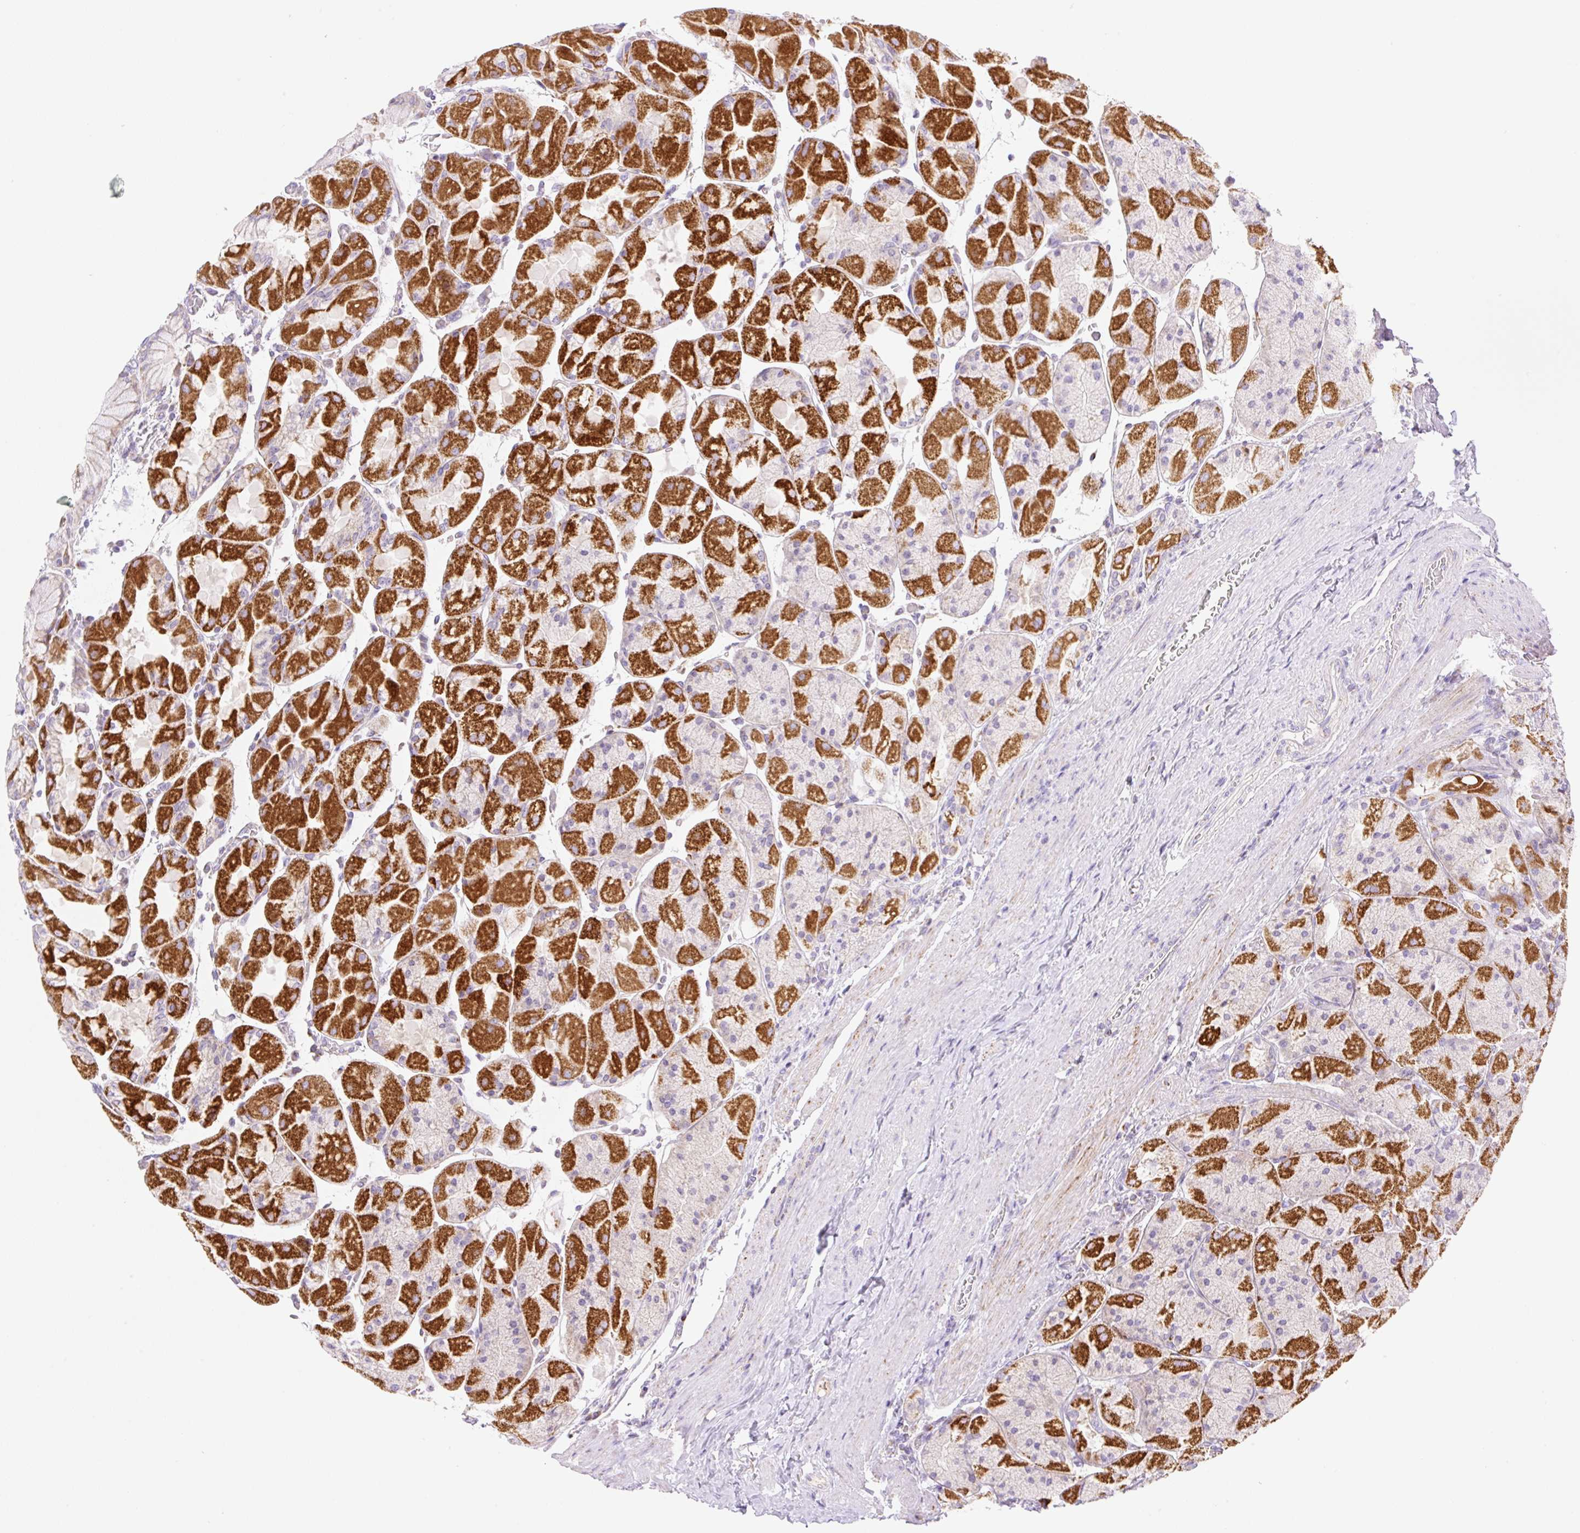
{"staining": {"intensity": "strong", "quantity": "25%-75%", "location": "cytoplasmic/membranous"}, "tissue": "stomach", "cell_type": "Glandular cells", "image_type": "normal", "snomed": [{"axis": "morphology", "description": "Normal tissue, NOS"}, {"axis": "topography", "description": "Stomach"}], "caption": "A brown stain shows strong cytoplasmic/membranous staining of a protein in glandular cells of normal human stomach. Nuclei are stained in blue.", "gene": "ETNK2", "patient": {"sex": "female", "age": 61}}